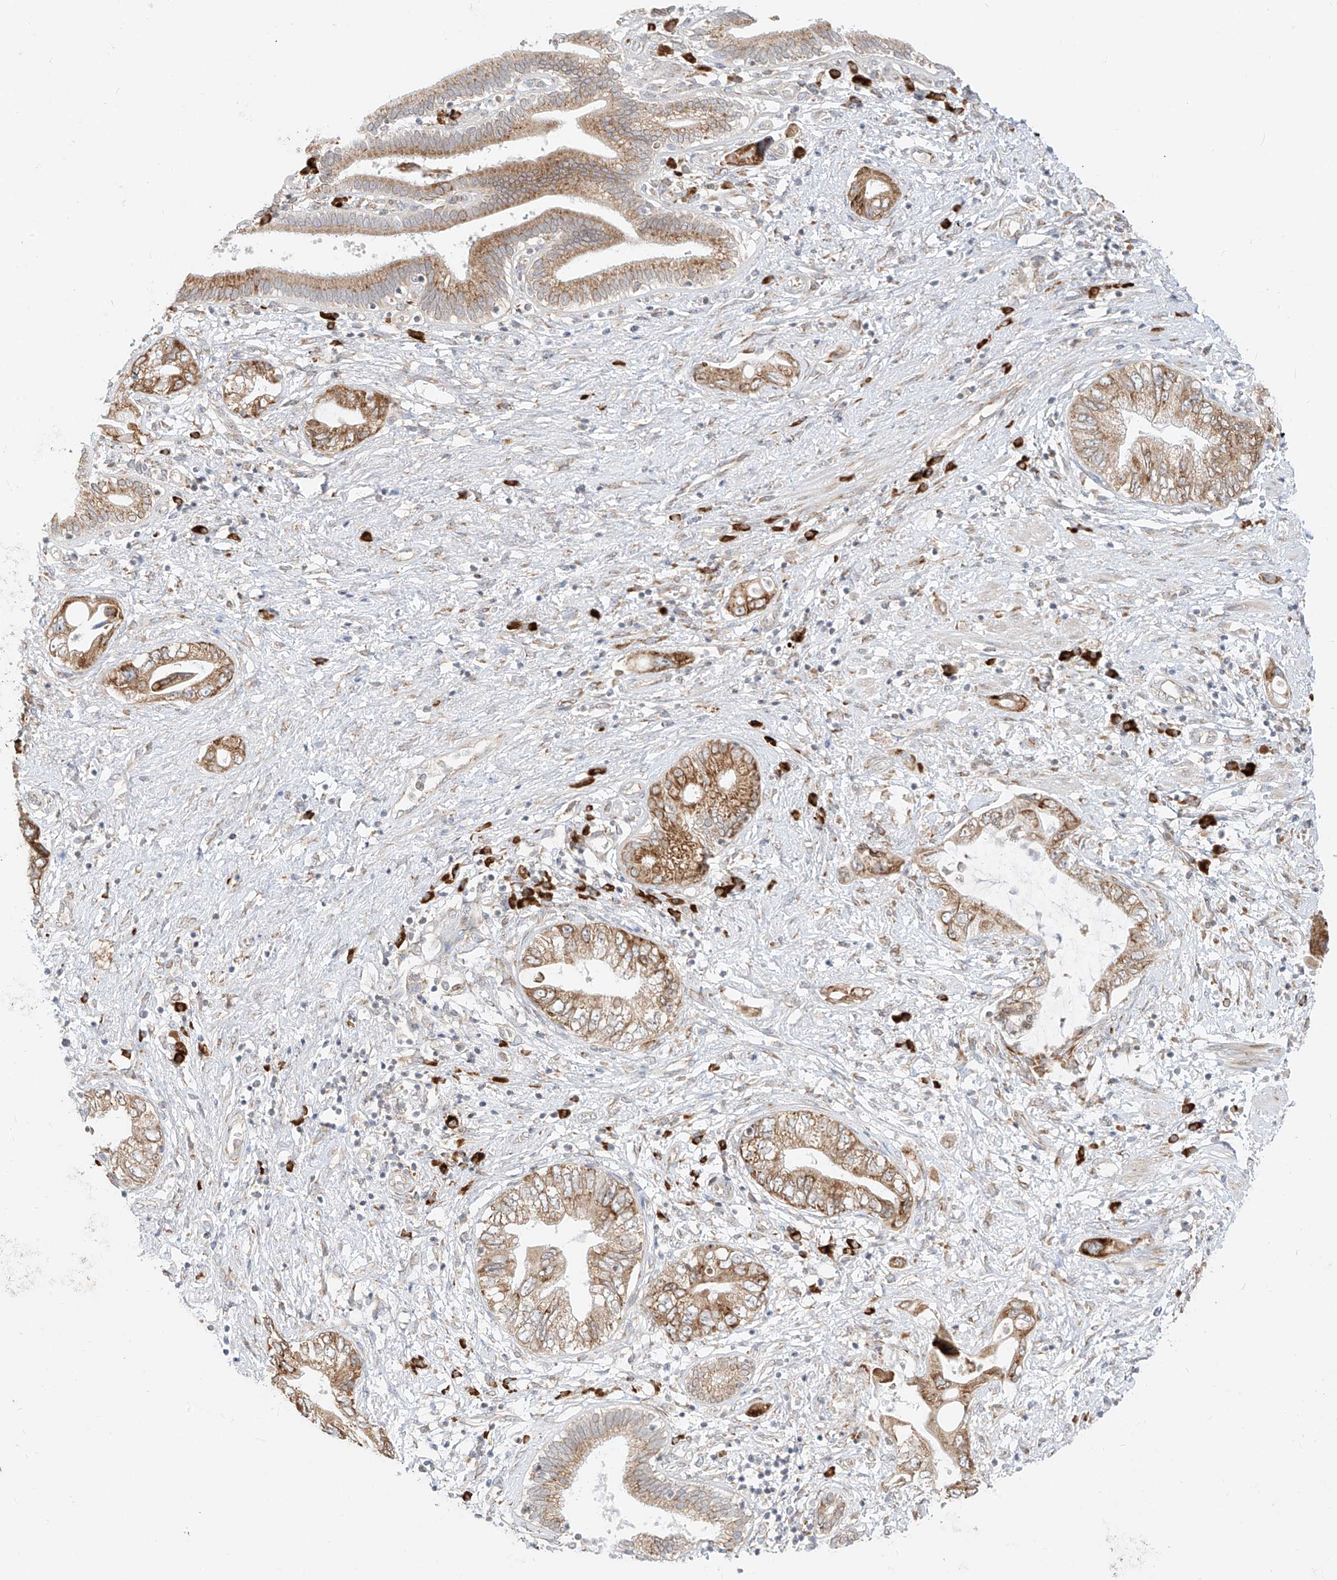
{"staining": {"intensity": "moderate", "quantity": ">75%", "location": "cytoplasmic/membranous"}, "tissue": "pancreatic cancer", "cell_type": "Tumor cells", "image_type": "cancer", "snomed": [{"axis": "morphology", "description": "Adenocarcinoma, NOS"}, {"axis": "topography", "description": "Pancreas"}], "caption": "Immunohistochemical staining of human pancreatic cancer reveals medium levels of moderate cytoplasmic/membranous protein expression in about >75% of tumor cells. Nuclei are stained in blue.", "gene": "STT3A", "patient": {"sex": "female", "age": 73}}